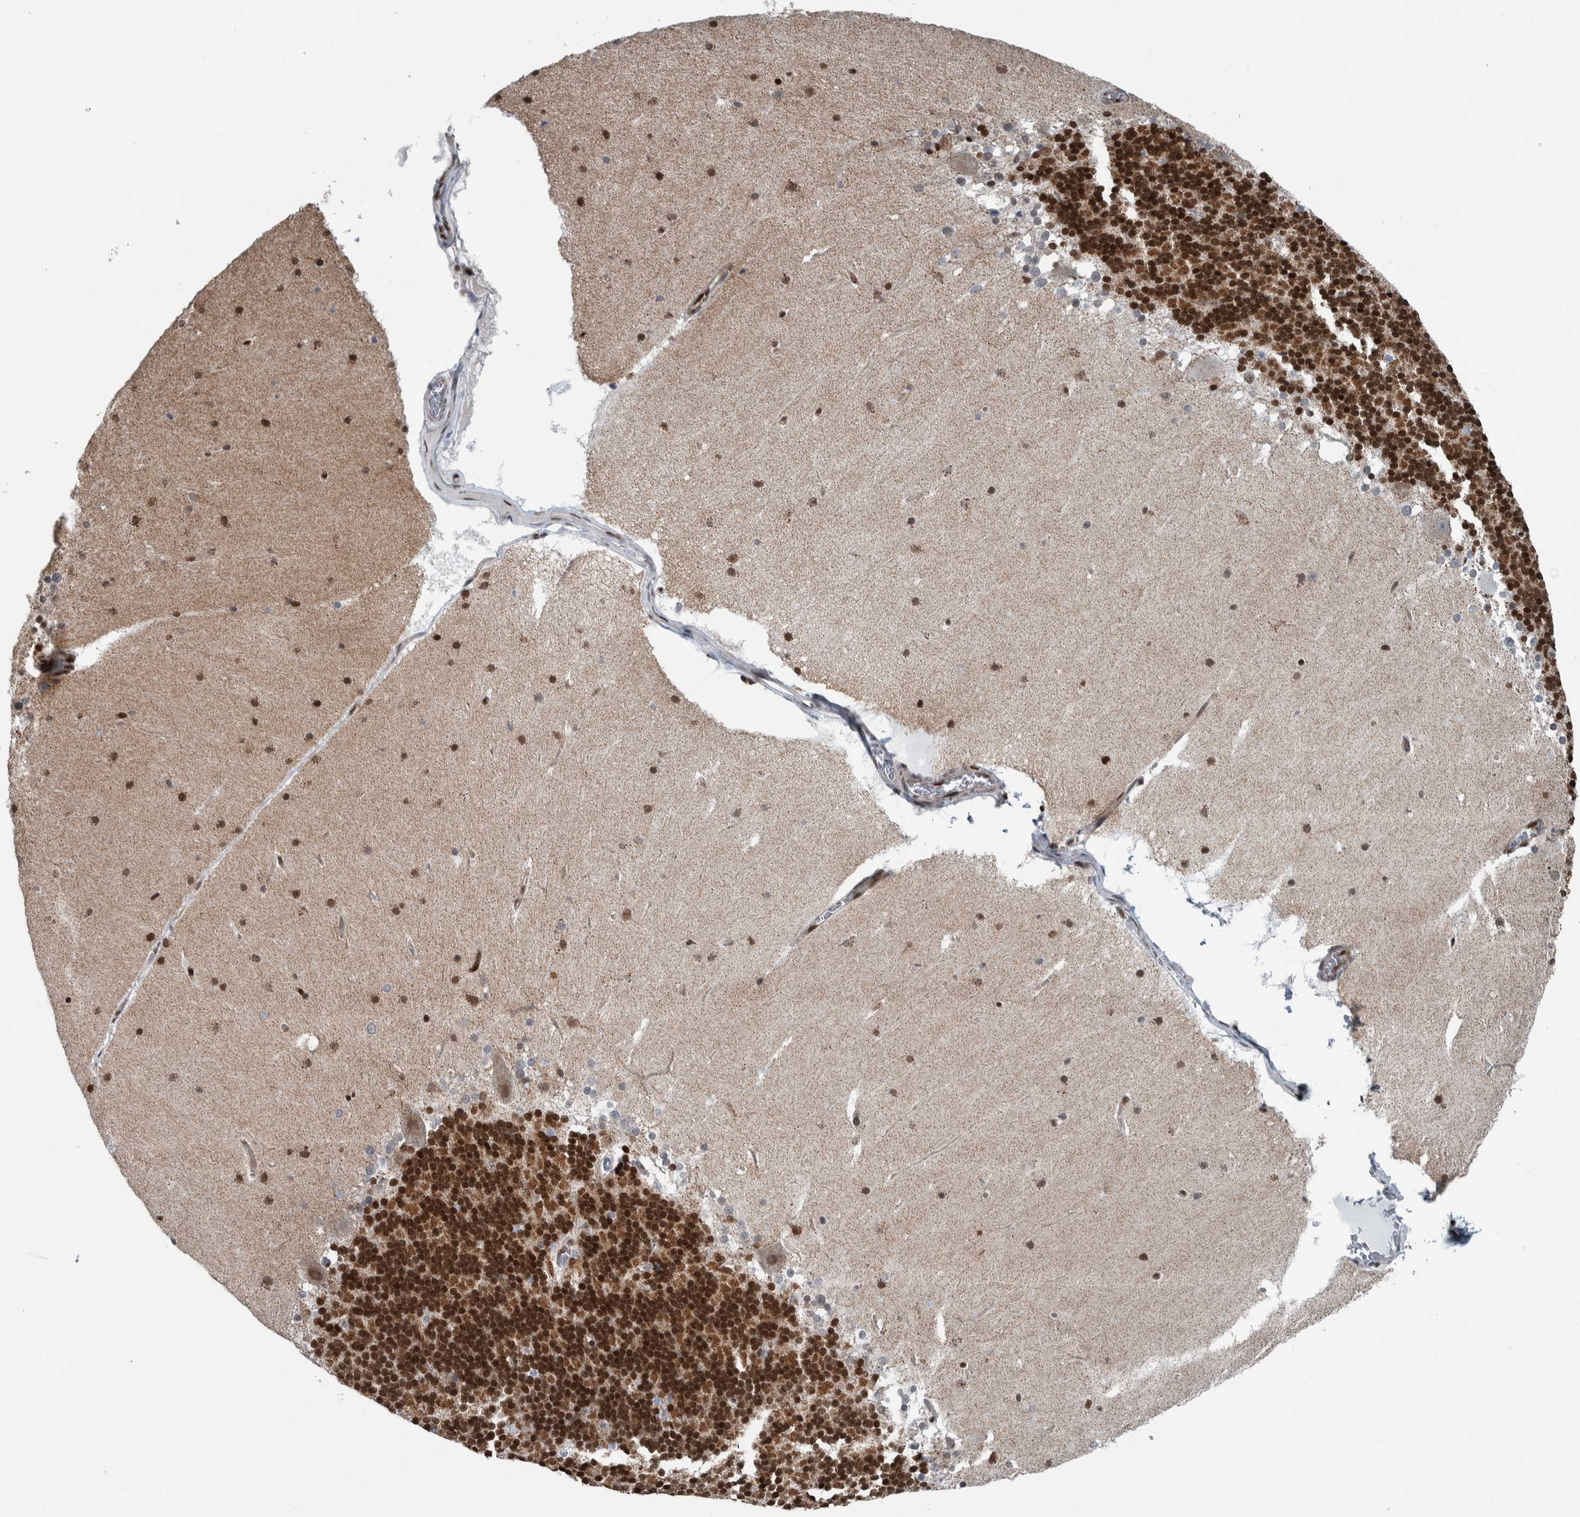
{"staining": {"intensity": "strong", "quantity": ">75%", "location": "cytoplasmic/membranous,nuclear"}, "tissue": "cerebellum", "cell_type": "Cells in granular layer", "image_type": "normal", "snomed": [{"axis": "morphology", "description": "Normal tissue, NOS"}, {"axis": "topography", "description": "Cerebellum"}], "caption": "There is high levels of strong cytoplasmic/membranous,nuclear positivity in cells in granular layer of unremarkable cerebellum, as demonstrated by immunohistochemical staining (brown color).", "gene": "DNMT3A", "patient": {"sex": "female", "age": 19}}